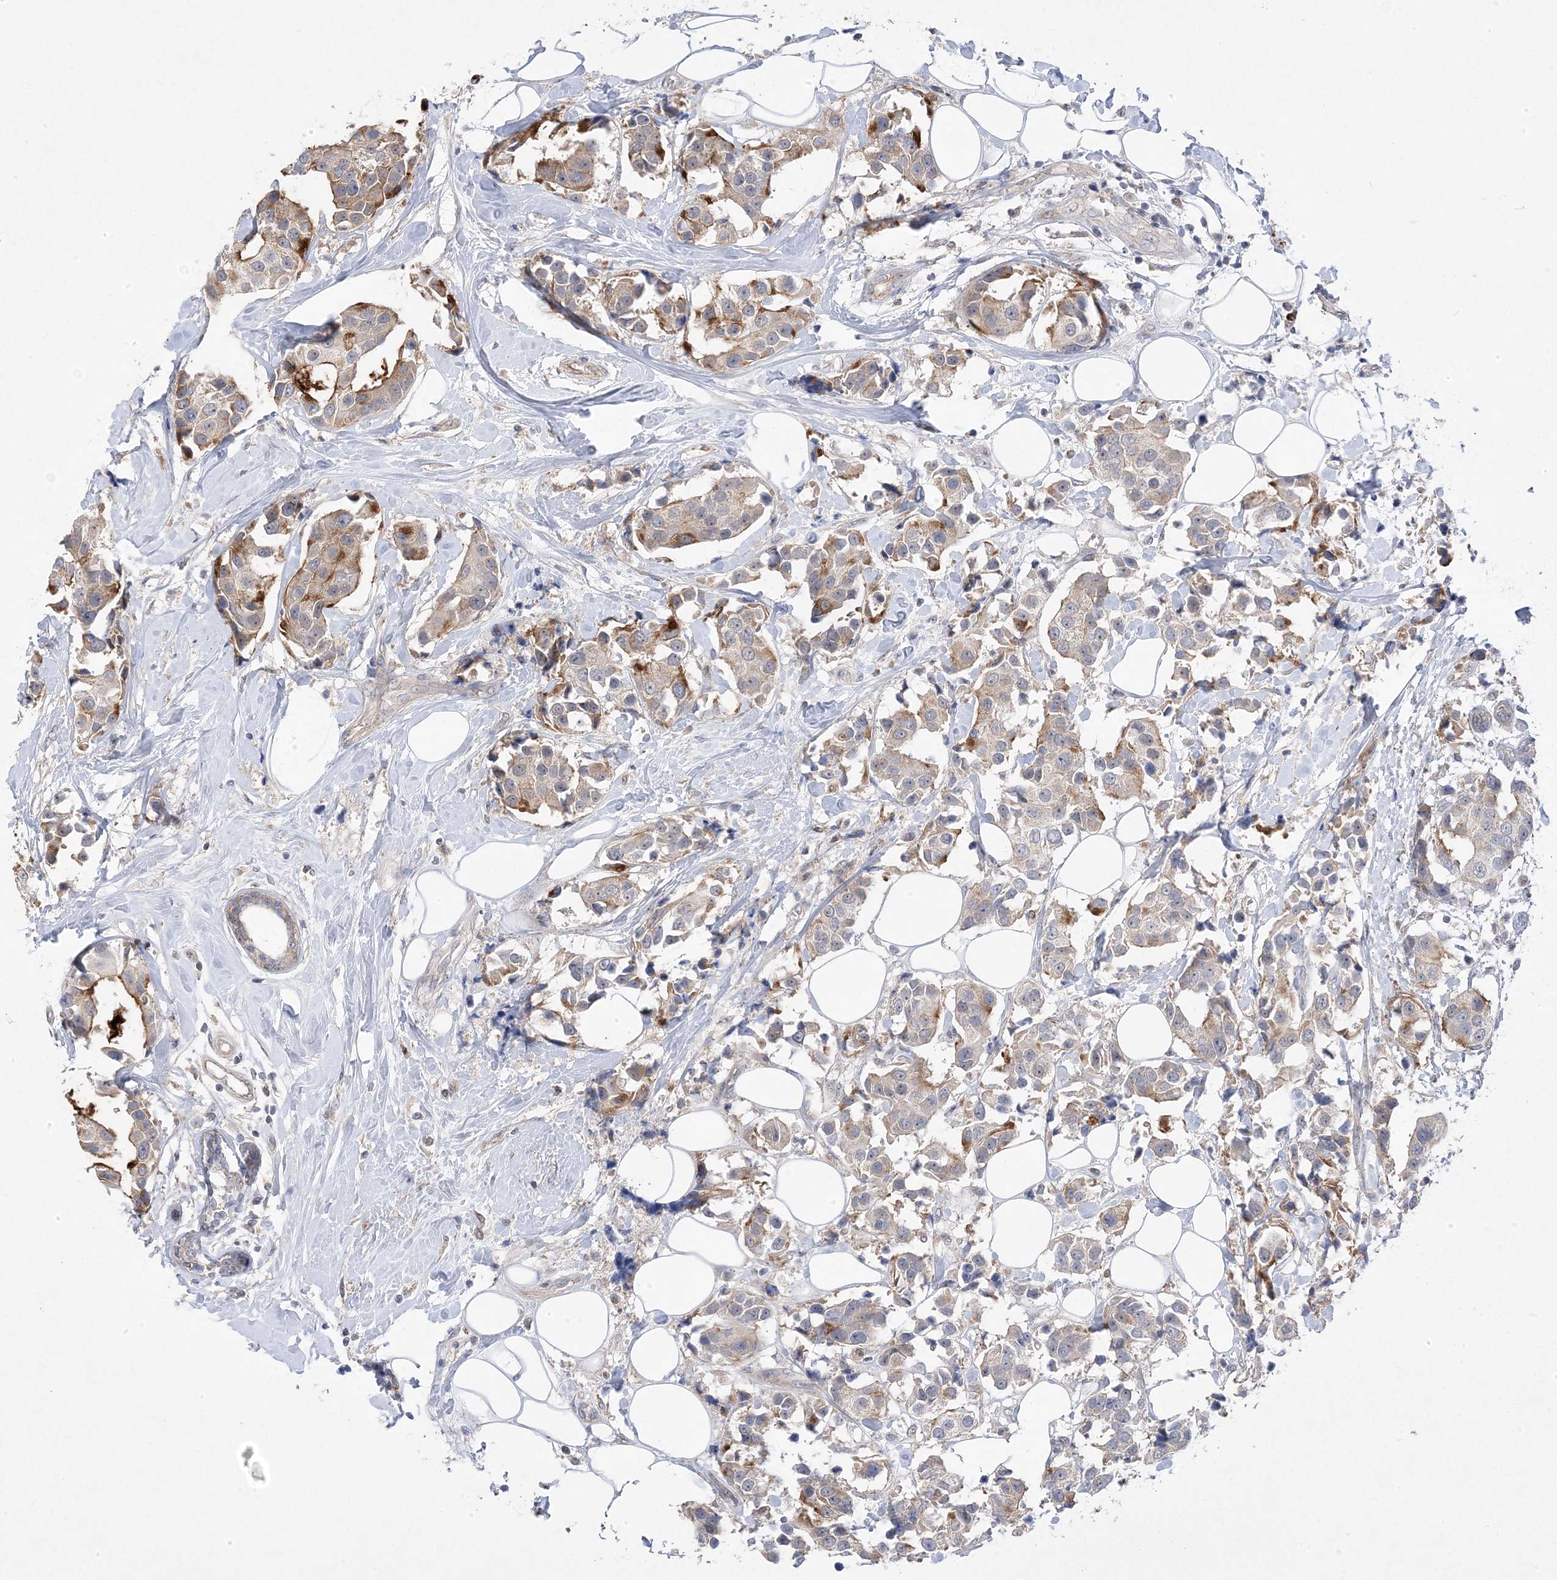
{"staining": {"intensity": "moderate", "quantity": "<25%", "location": "cytoplasmic/membranous"}, "tissue": "breast cancer", "cell_type": "Tumor cells", "image_type": "cancer", "snomed": [{"axis": "morphology", "description": "Normal tissue, NOS"}, {"axis": "morphology", "description": "Duct carcinoma"}, {"axis": "topography", "description": "Breast"}], "caption": "Tumor cells demonstrate low levels of moderate cytoplasmic/membranous positivity in about <25% of cells in human breast cancer.", "gene": "ANAPC1", "patient": {"sex": "female", "age": 39}}